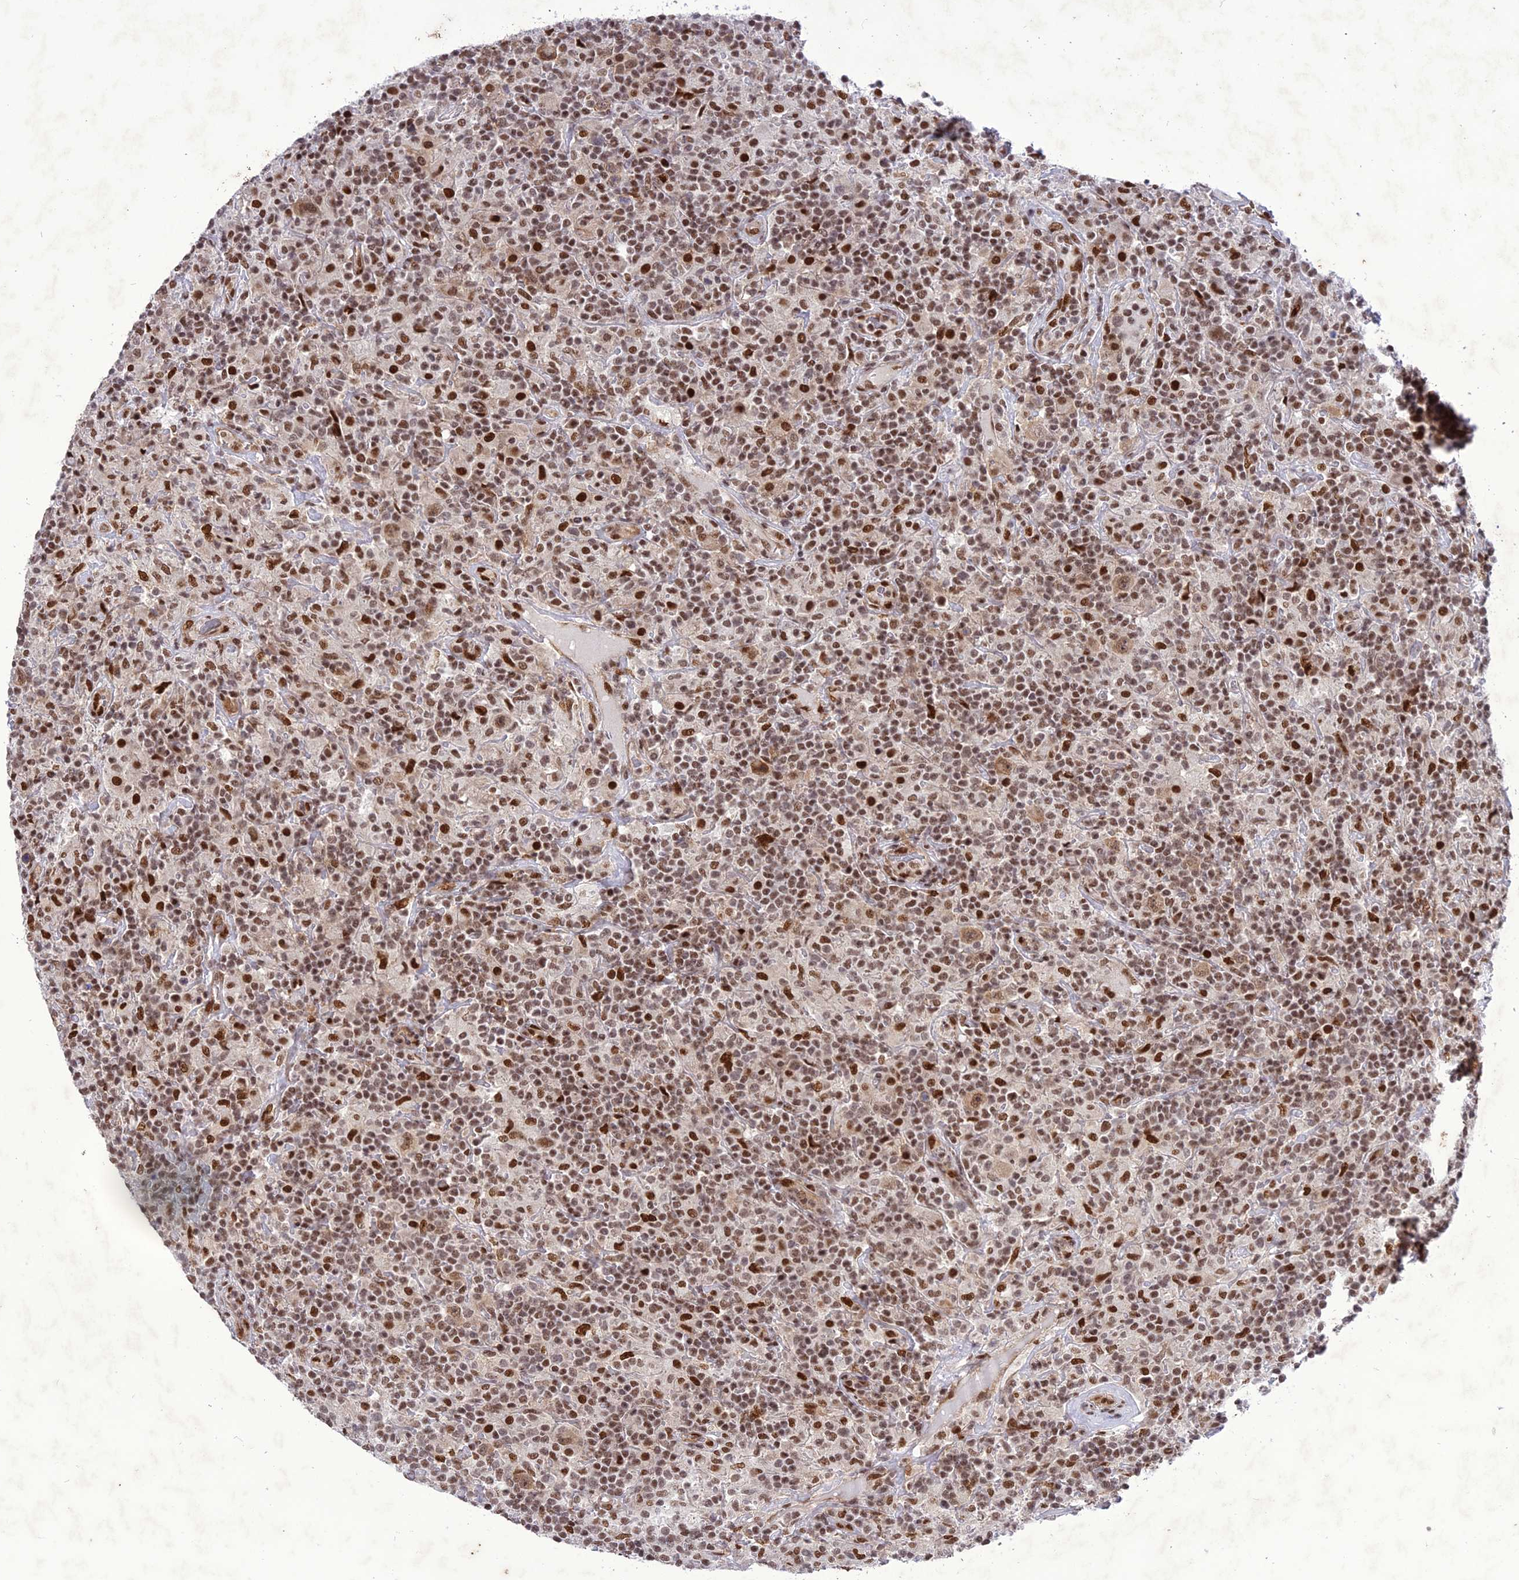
{"staining": {"intensity": "moderate", "quantity": ">75%", "location": "nuclear"}, "tissue": "lymphoma", "cell_type": "Tumor cells", "image_type": "cancer", "snomed": [{"axis": "morphology", "description": "Hodgkin's disease, NOS"}, {"axis": "topography", "description": "Lymph node"}], "caption": "DAB (3,3'-diaminobenzidine) immunohistochemical staining of human Hodgkin's disease exhibits moderate nuclear protein positivity in about >75% of tumor cells.", "gene": "DDX1", "patient": {"sex": "male", "age": 70}}